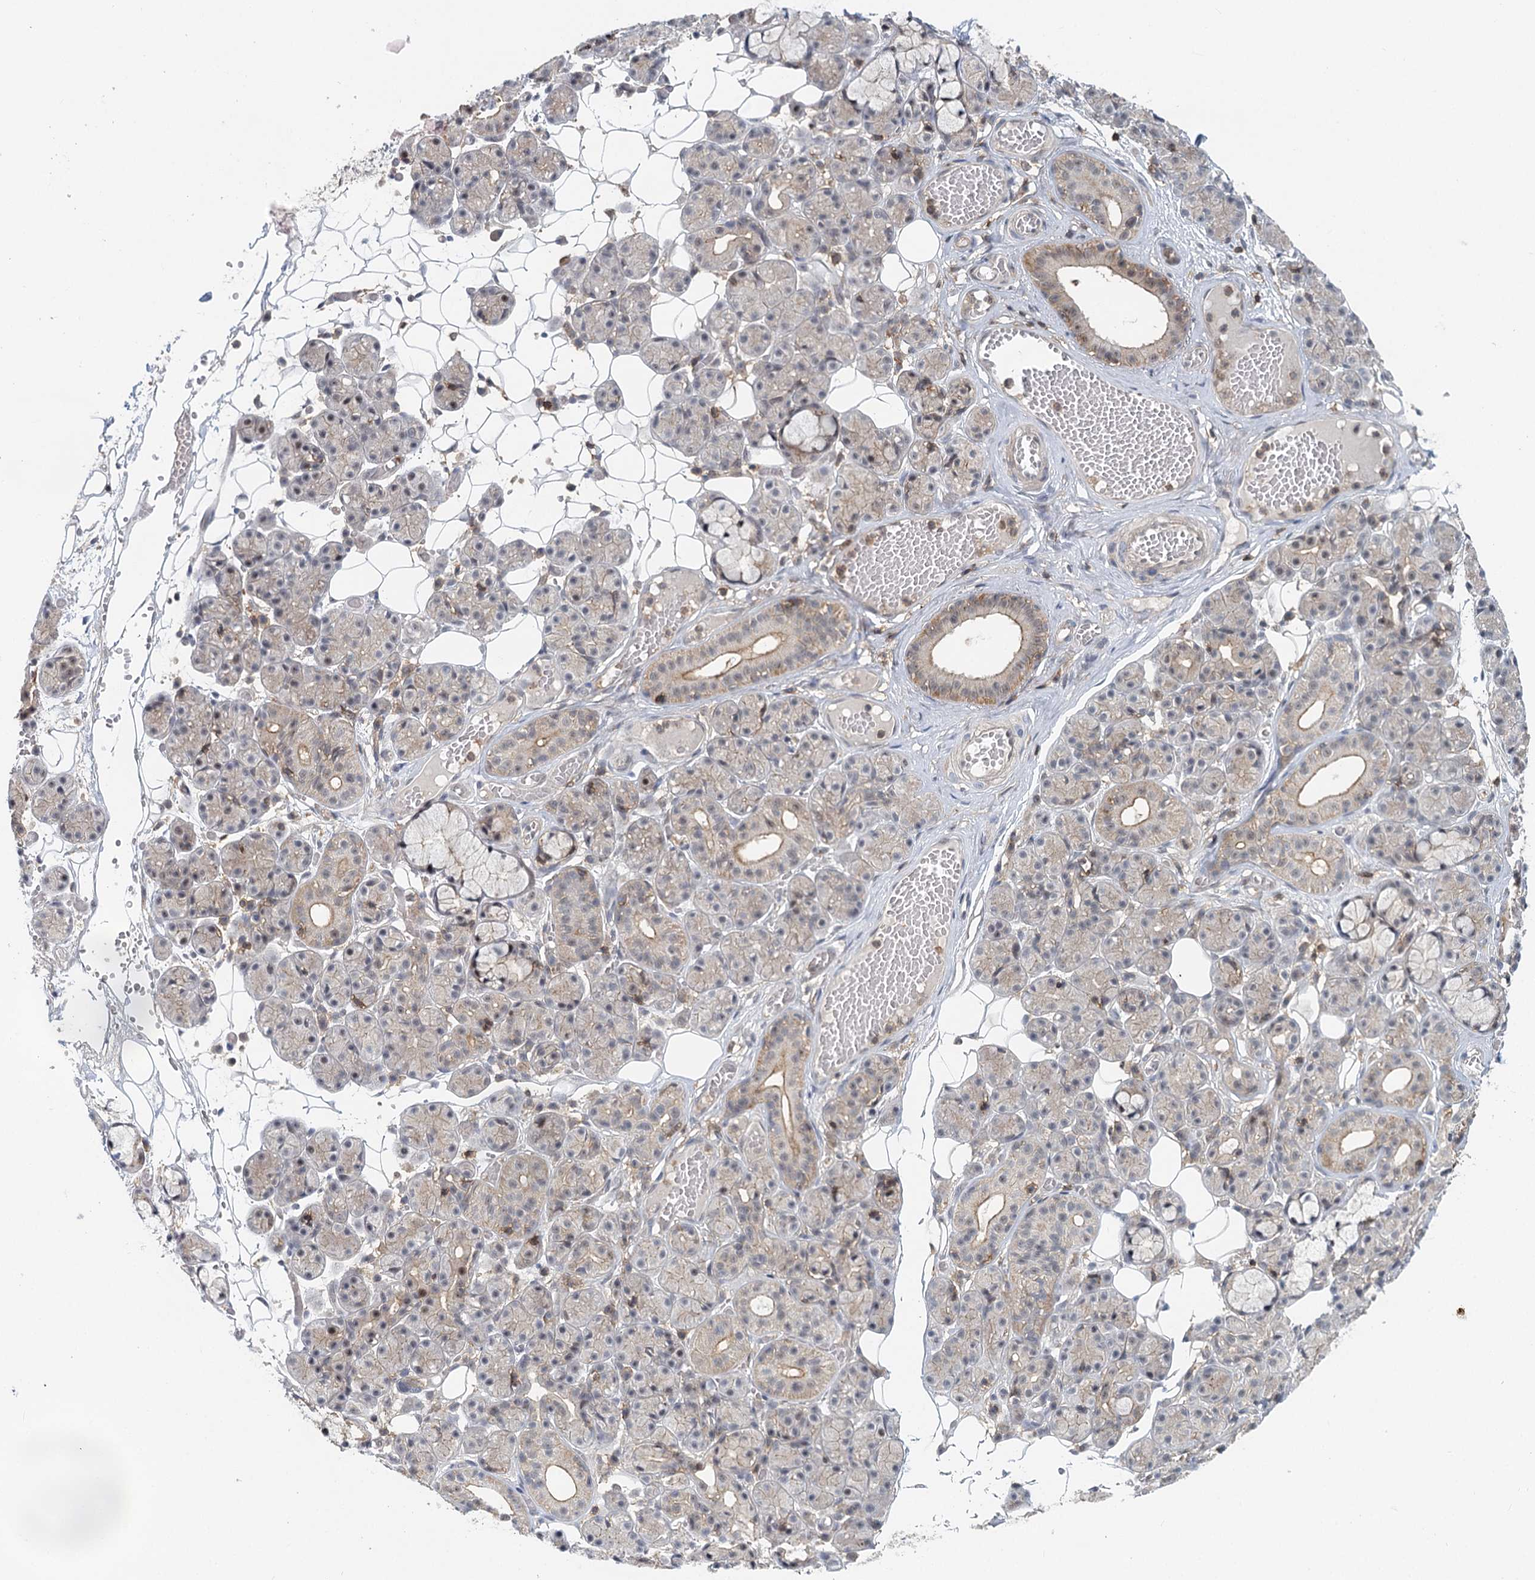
{"staining": {"intensity": "weak", "quantity": "<25%", "location": "cytoplasmic/membranous,nuclear"}, "tissue": "salivary gland", "cell_type": "Glandular cells", "image_type": "normal", "snomed": [{"axis": "morphology", "description": "Normal tissue, NOS"}, {"axis": "topography", "description": "Salivary gland"}], "caption": "An image of salivary gland stained for a protein exhibits no brown staining in glandular cells. (Brightfield microscopy of DAB IHC at high magnification).", "gene": "CDC42SE2", "patient": {"sex": "male", "age": 63}}